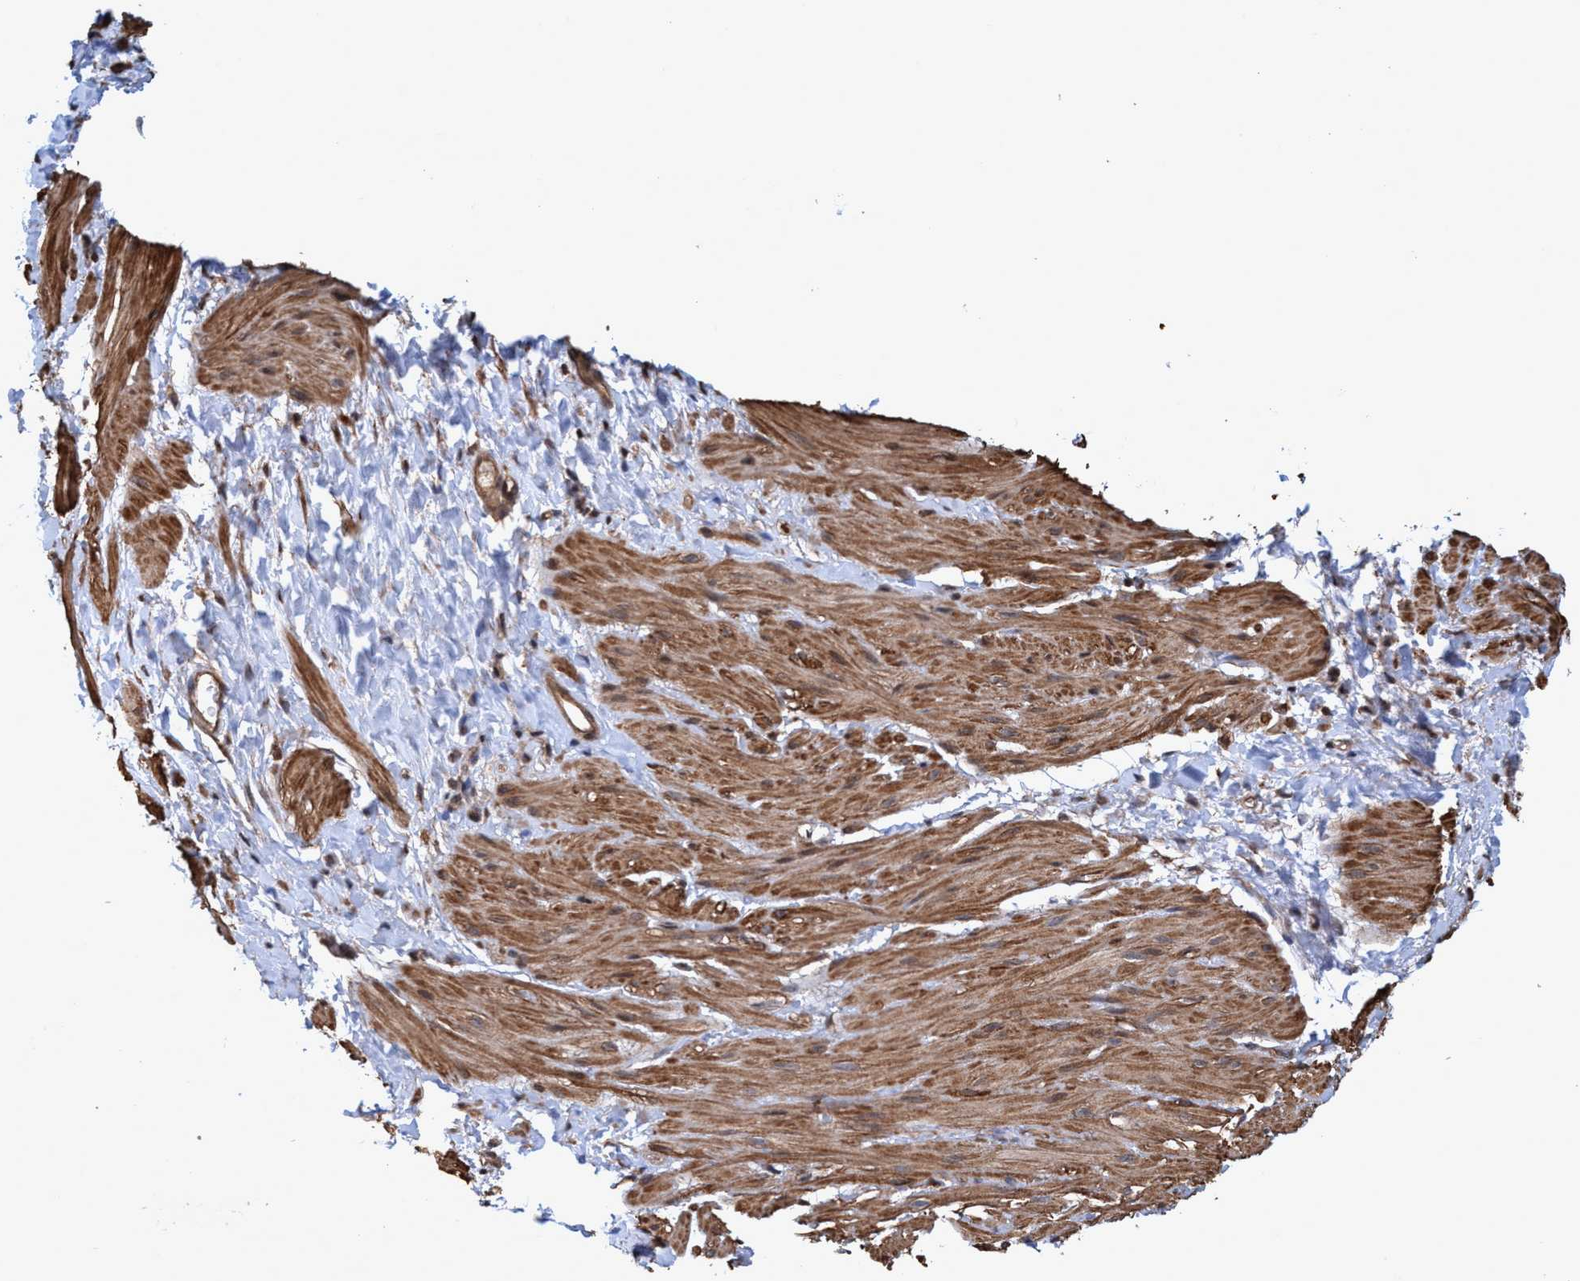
{"staining": {"intensity": "moderate", "quantity": ">75%", "location": "cytoplasmic/membranous"}, "tissue": "smooth muscle", "cell_type": "Smooth muscle cells", "image_type": "normal", "snomed": [{"axis": "morphology", "description": "Normal tissue, NOS"}, {"axis": "topography", "description": "Smooth muscle"}], "caption": "Unremarkable smooth muscle was stained to show a protein in brown. There is medium levels of moderate cytoplasmic/membranous staining in approximately >75% of smooth muscle cells. The staining was performed using DAB, with brown indicating positive protein expression. Nuclei are stained blue with hematoxylin.", "gene": "TRPC7", "patient": {"sex": "male", "age": 16}}